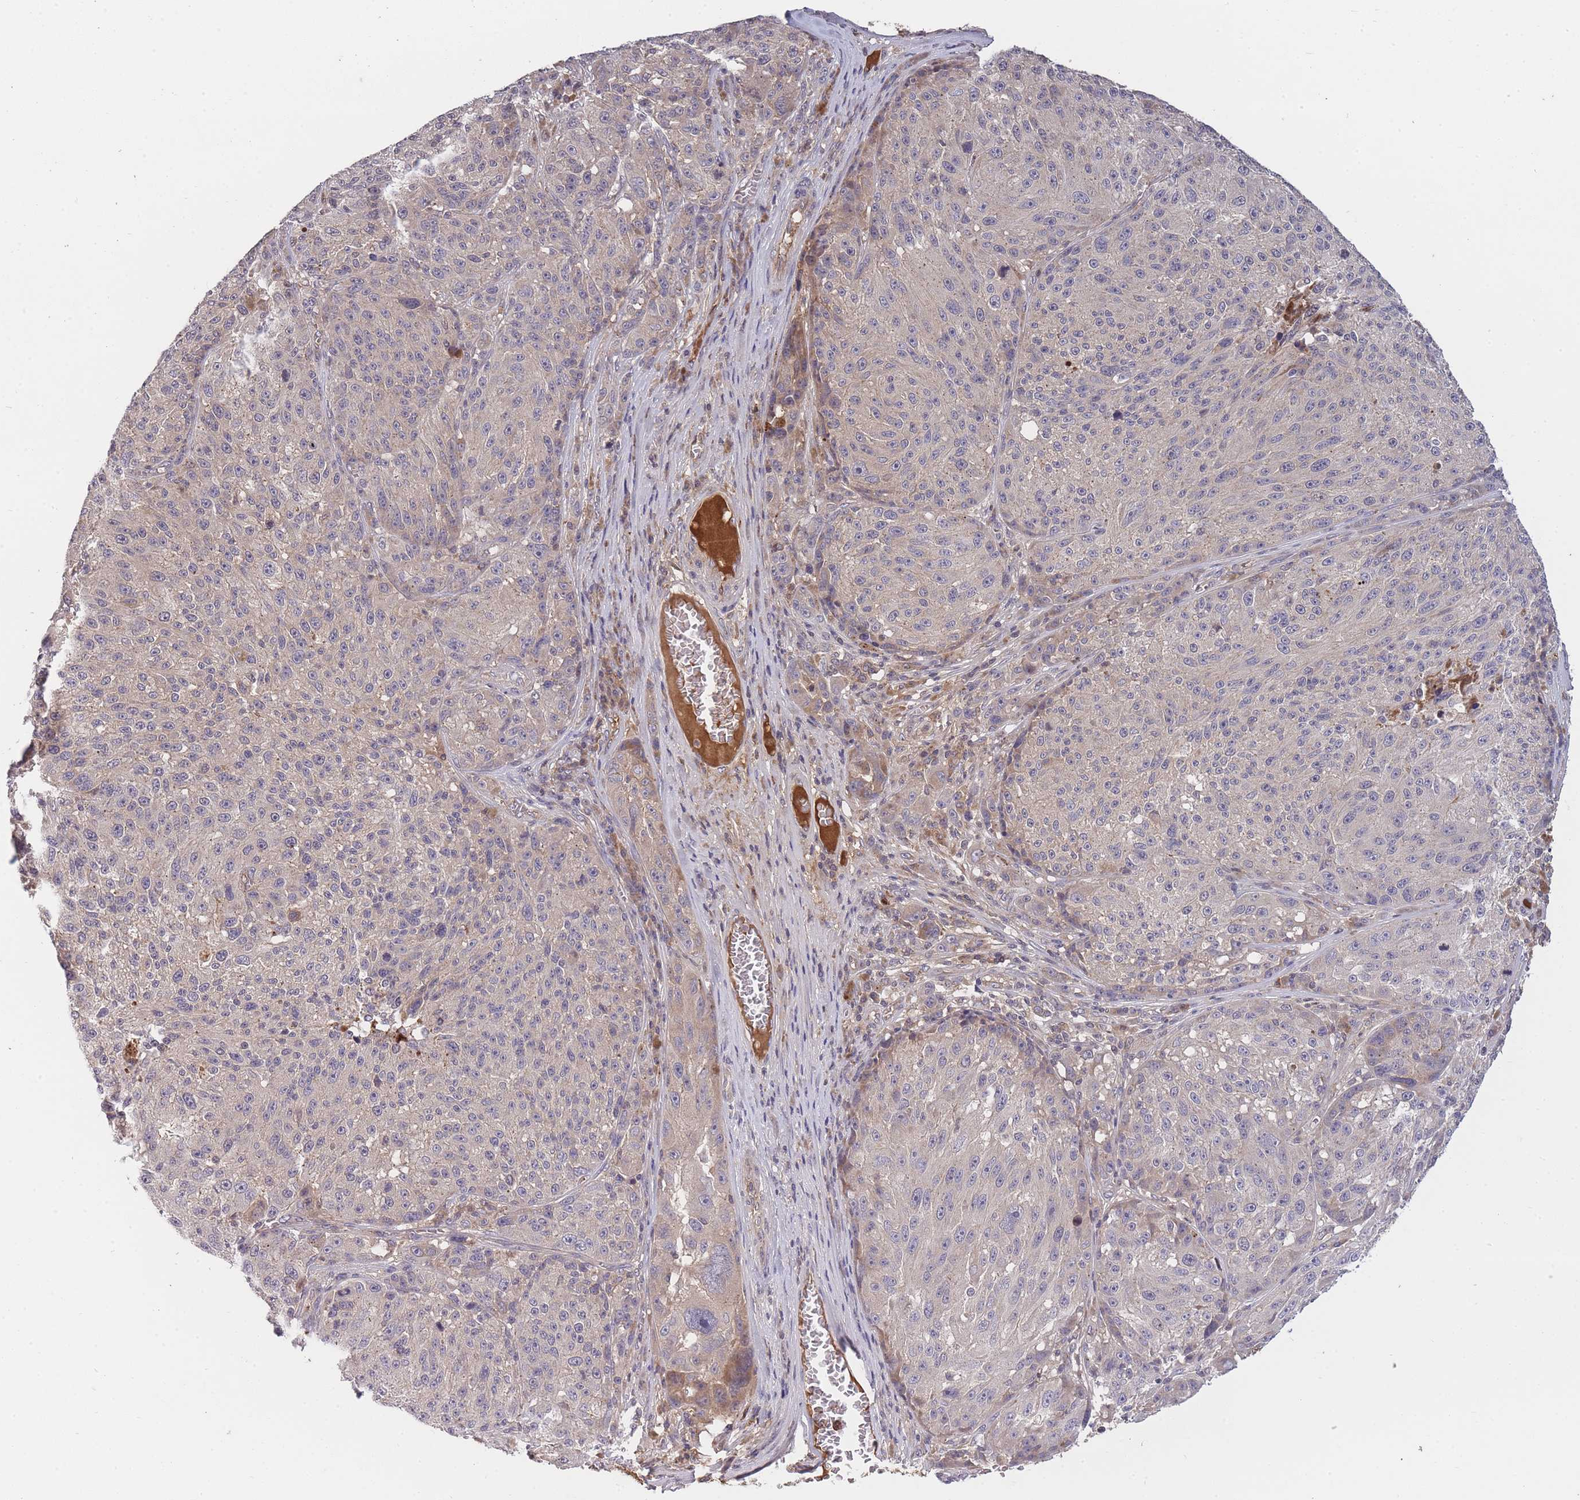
{"staining": {"intensity": "negative", "quantity": "none", "location": "none"}, "tissue": "melanoma", "cell_type": "Tumor cells", "image_type": "cancer", "snomed": [{"axis": "morphology", "description": "Malignant melanoma, NOS"}, {"axis": "topography", "description": "Skin"}], "caption": "Human malignant melanoma stained for a protein using immunohistochemistry demonstrates no positivity in tumor cells.", "gene": "RALGDS", "patient": {"sex": "male", "age": 53}}